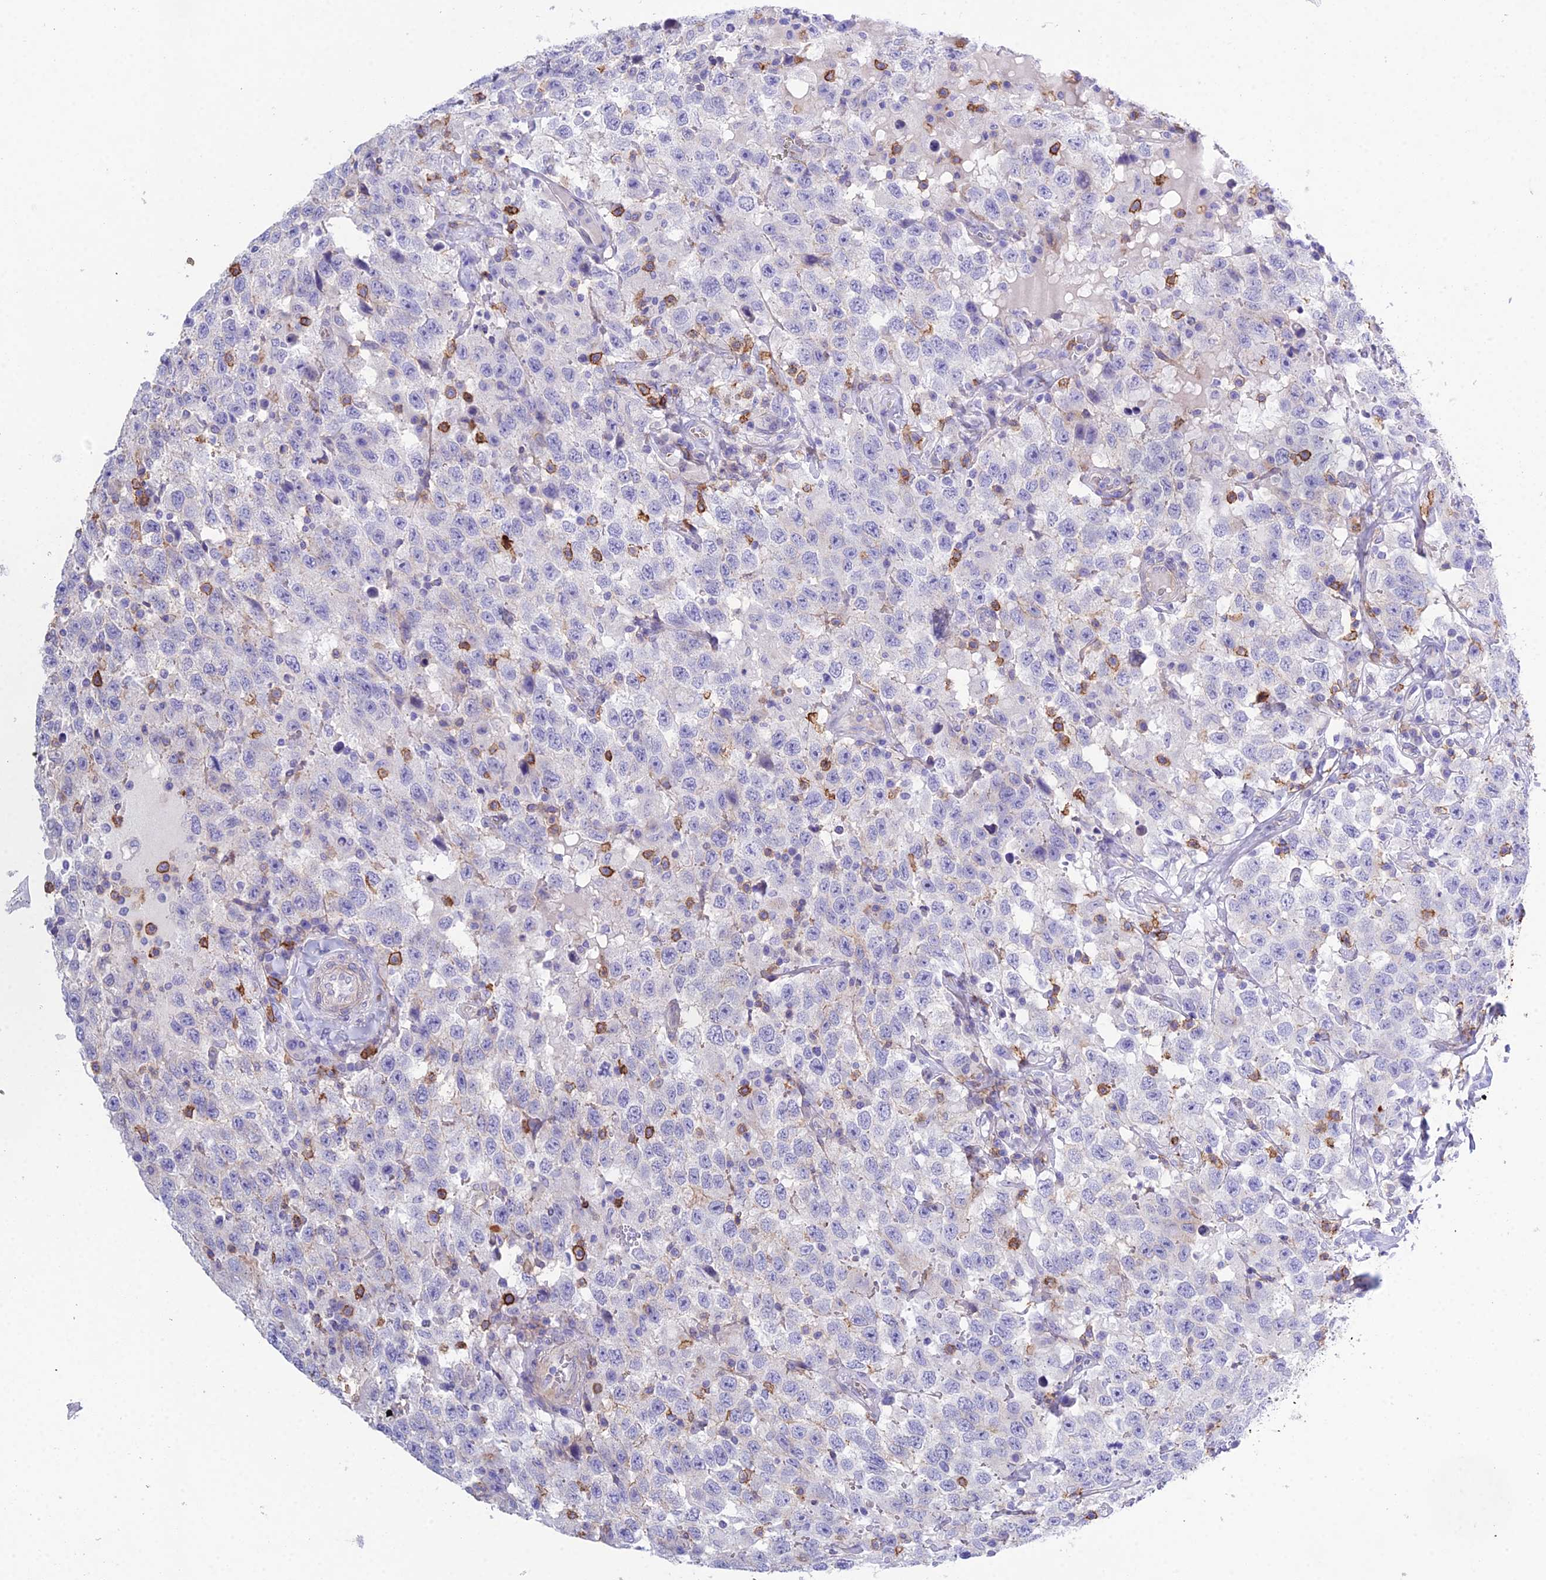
{"staining": {"intensity": "negative", "quantity": "none", "location": "none"}, "tissue": "testis cancer", "cell_type": "Tumor cells", "image_type": "cancer", "snomed": [{"axis": "morphology", "description": "Seminoma, NOS"}, {"axis": "topography", "description": "Testis"}], "caption": "A high-resolution photomicrograph shows immunohistochemistry staining of testis cancer (seminoma), which displays no significant staining in tumor cells.", "gene": "OR1Q1", "patient": {"sex": "male", "age": 41}}